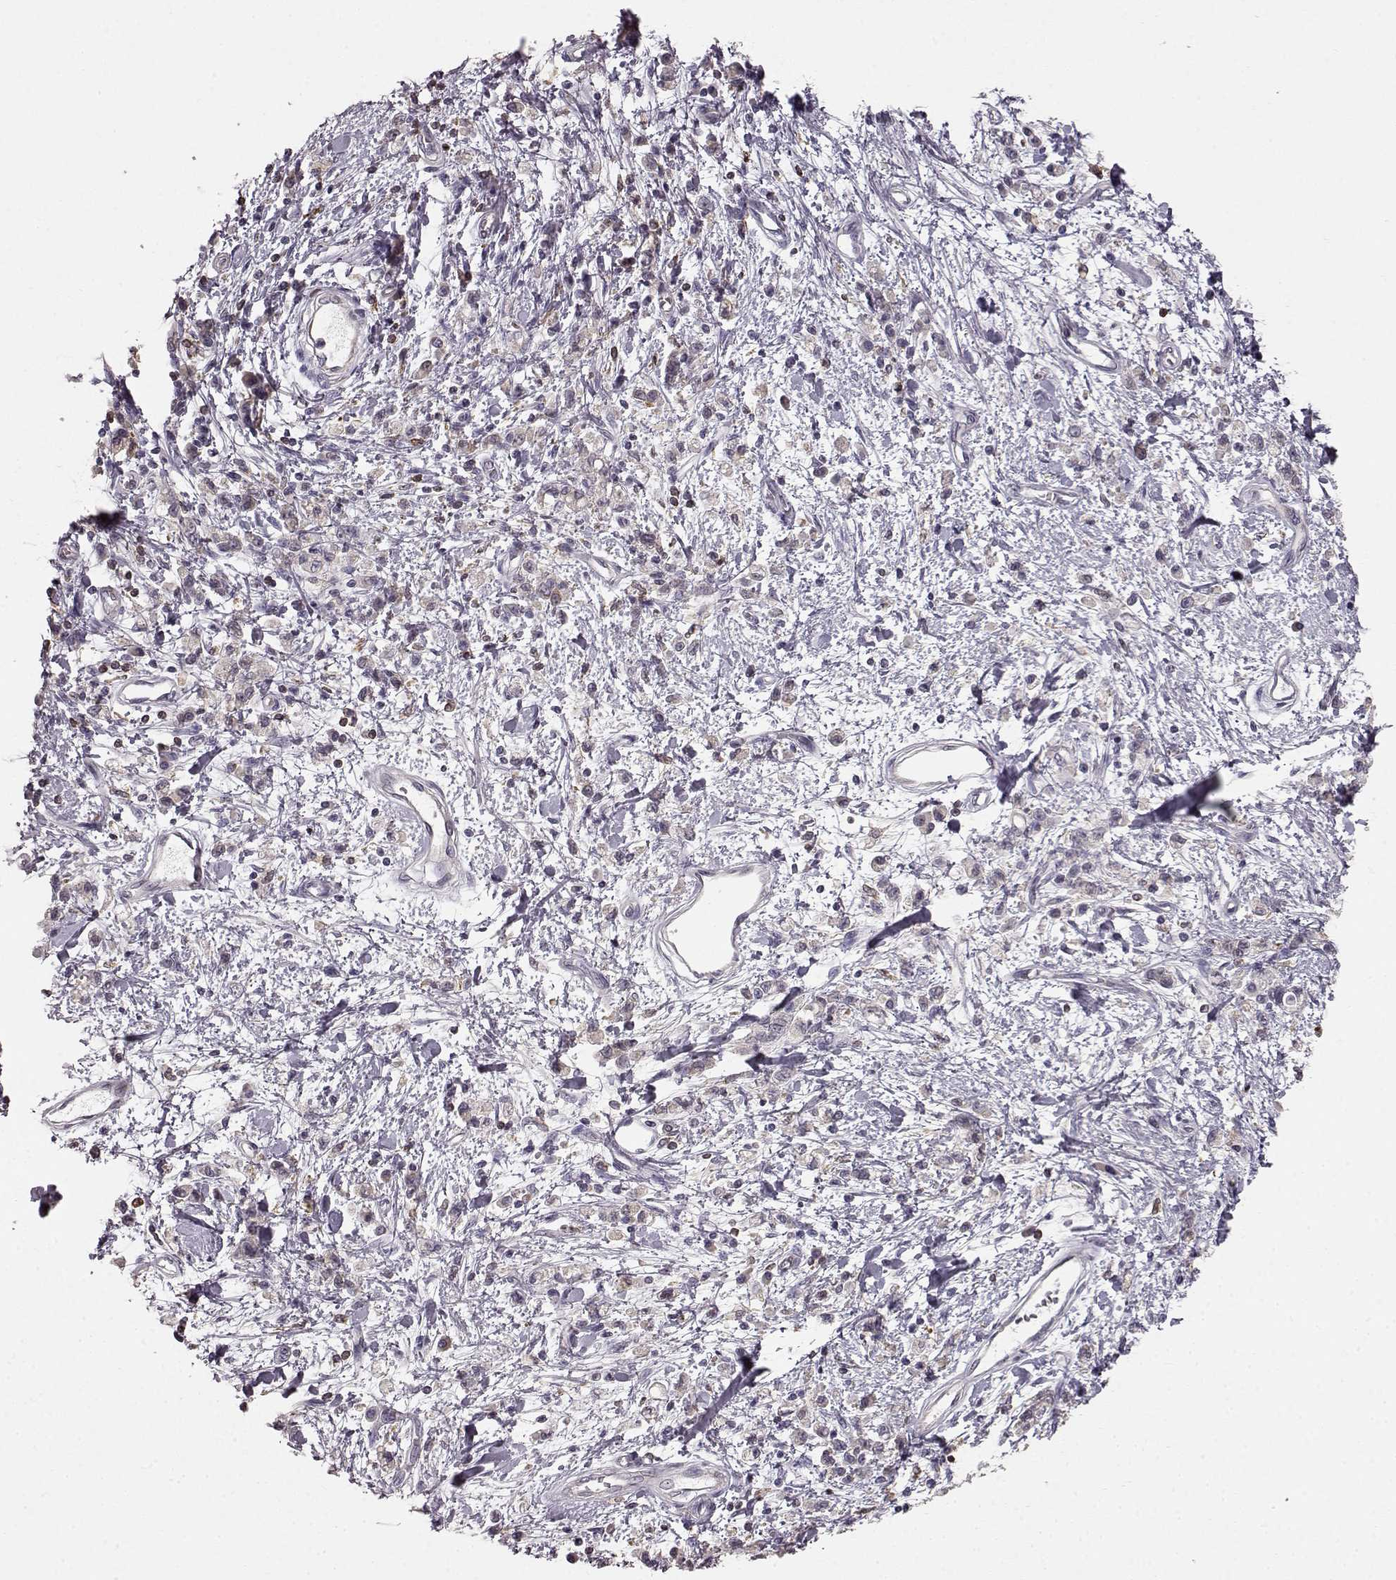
{"staining": {"intensity": "negative", "quantity": "none", "location": "none"}, "tissue": "stomach cancer", "cell_type": "Tumor cells", "image_type": "cancer", "snomed": [{"axis": "morphology", "description": "Adenocarcinoma, NOS"}, {"axis": "topography", "description": "Stomach"}], "caption": "This micrograph is of stomach adenocarcinoma stained with immunohistochemistry (IHC) to label a protein in brown with the nuclei are counter-stained blue. There is no positivity in tumor cells.", "gene": "SPAG17", "patient": {"sex": "male", "age": 77}}